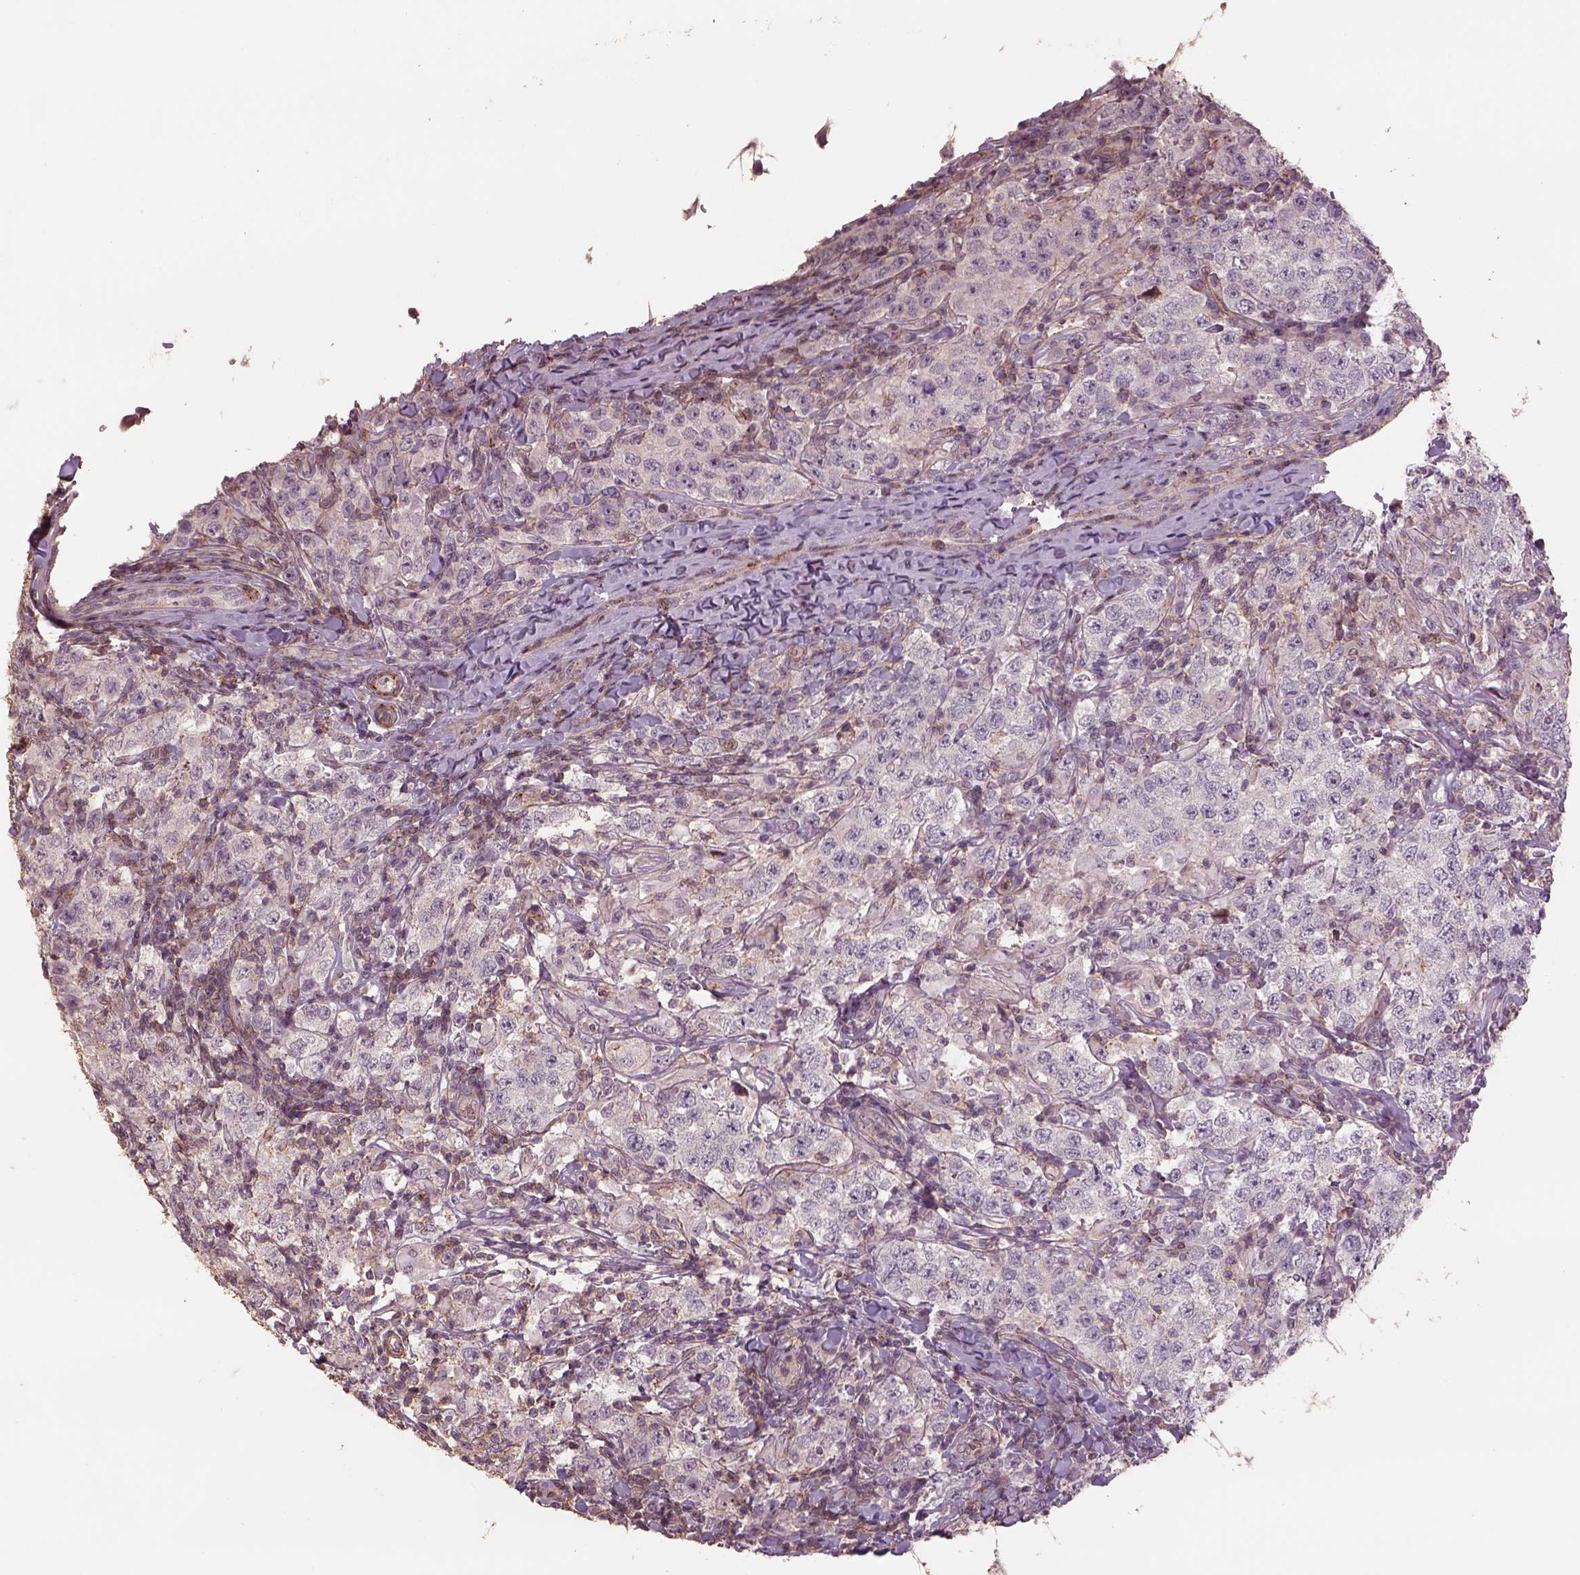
{"staining": {"intensity": "negative", "quantity": "none", "location": "none"}, "tissue": "testis cancer", "cell_type": "Tumor cells", "image_type": "cancer", "snomed": [{"axis": "morphology", "description": "Seminoma, NOS"}, {"axis": "morphology", "description": "Carcinoma, Embryonal, NOS"}, {"axis": "topography", "description": "Testis"}], "caption": "Testis embryonal carcinoma stained for a protein using immunohistochemistry displays no staining tumor cells.", "gene": "LIN7A", "patient": {"sex": "male", "age": 41}}